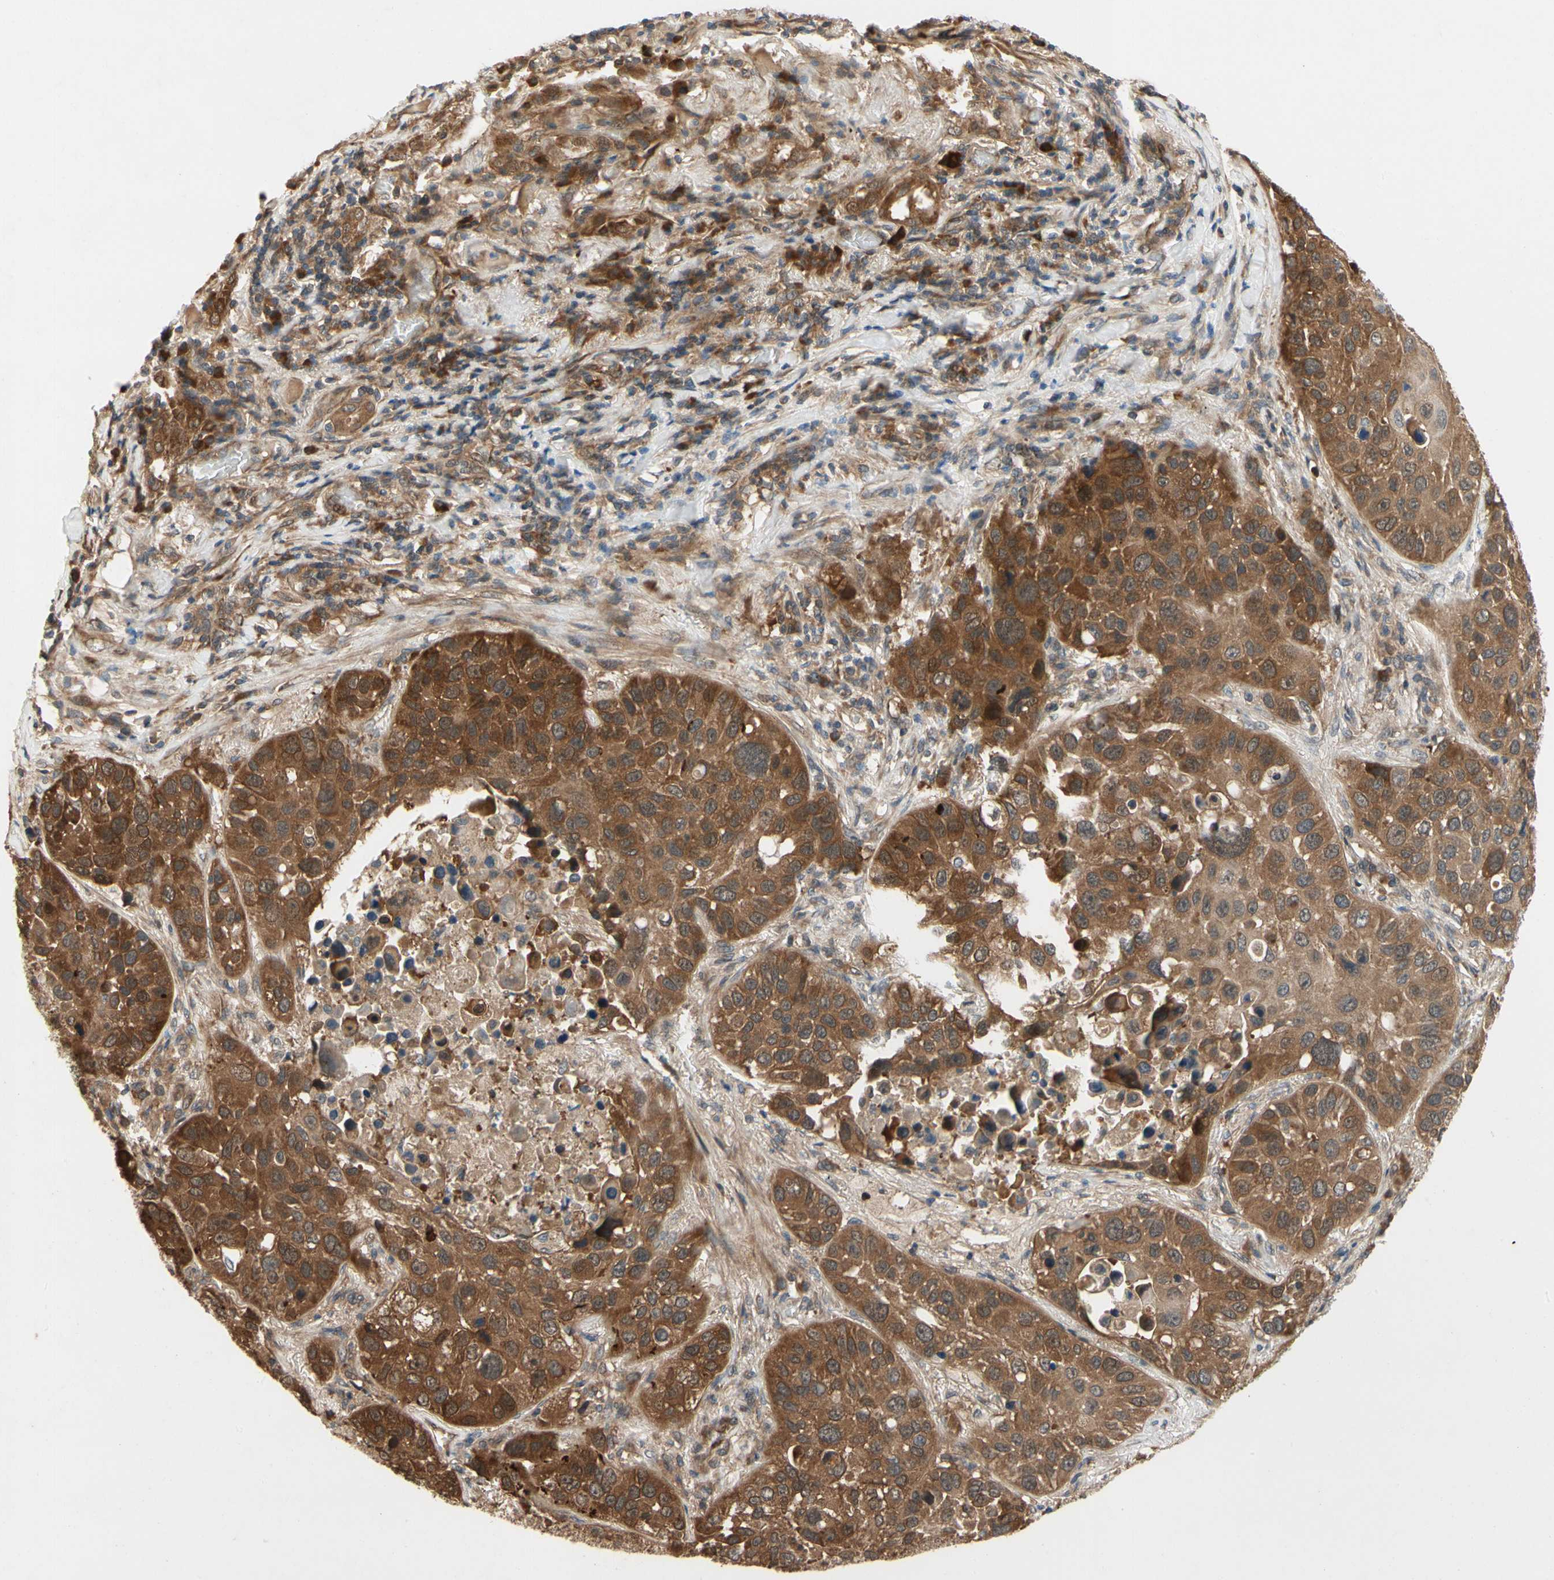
{"staining": {"intensity": "strong", "quantity": ">75%", "location": "cytoplasmic/membranous"}, "tissue": "lung cancer", "cell_type": "Tumor cells", "image_type": "cancer", "snomed": [{"axis": "morphology", "description": "Squamous cell carcinoma, NOS"}, {"axis": "topography", "description": "Lung"}], "caption": "Tumor cells show high levels of strong cytoplasmic/membranous positivity in about >75% of cells in squamous cell carcinoma (lung).", "gene": "TDRP", "patient": {"sex": "male", "age": 57}}